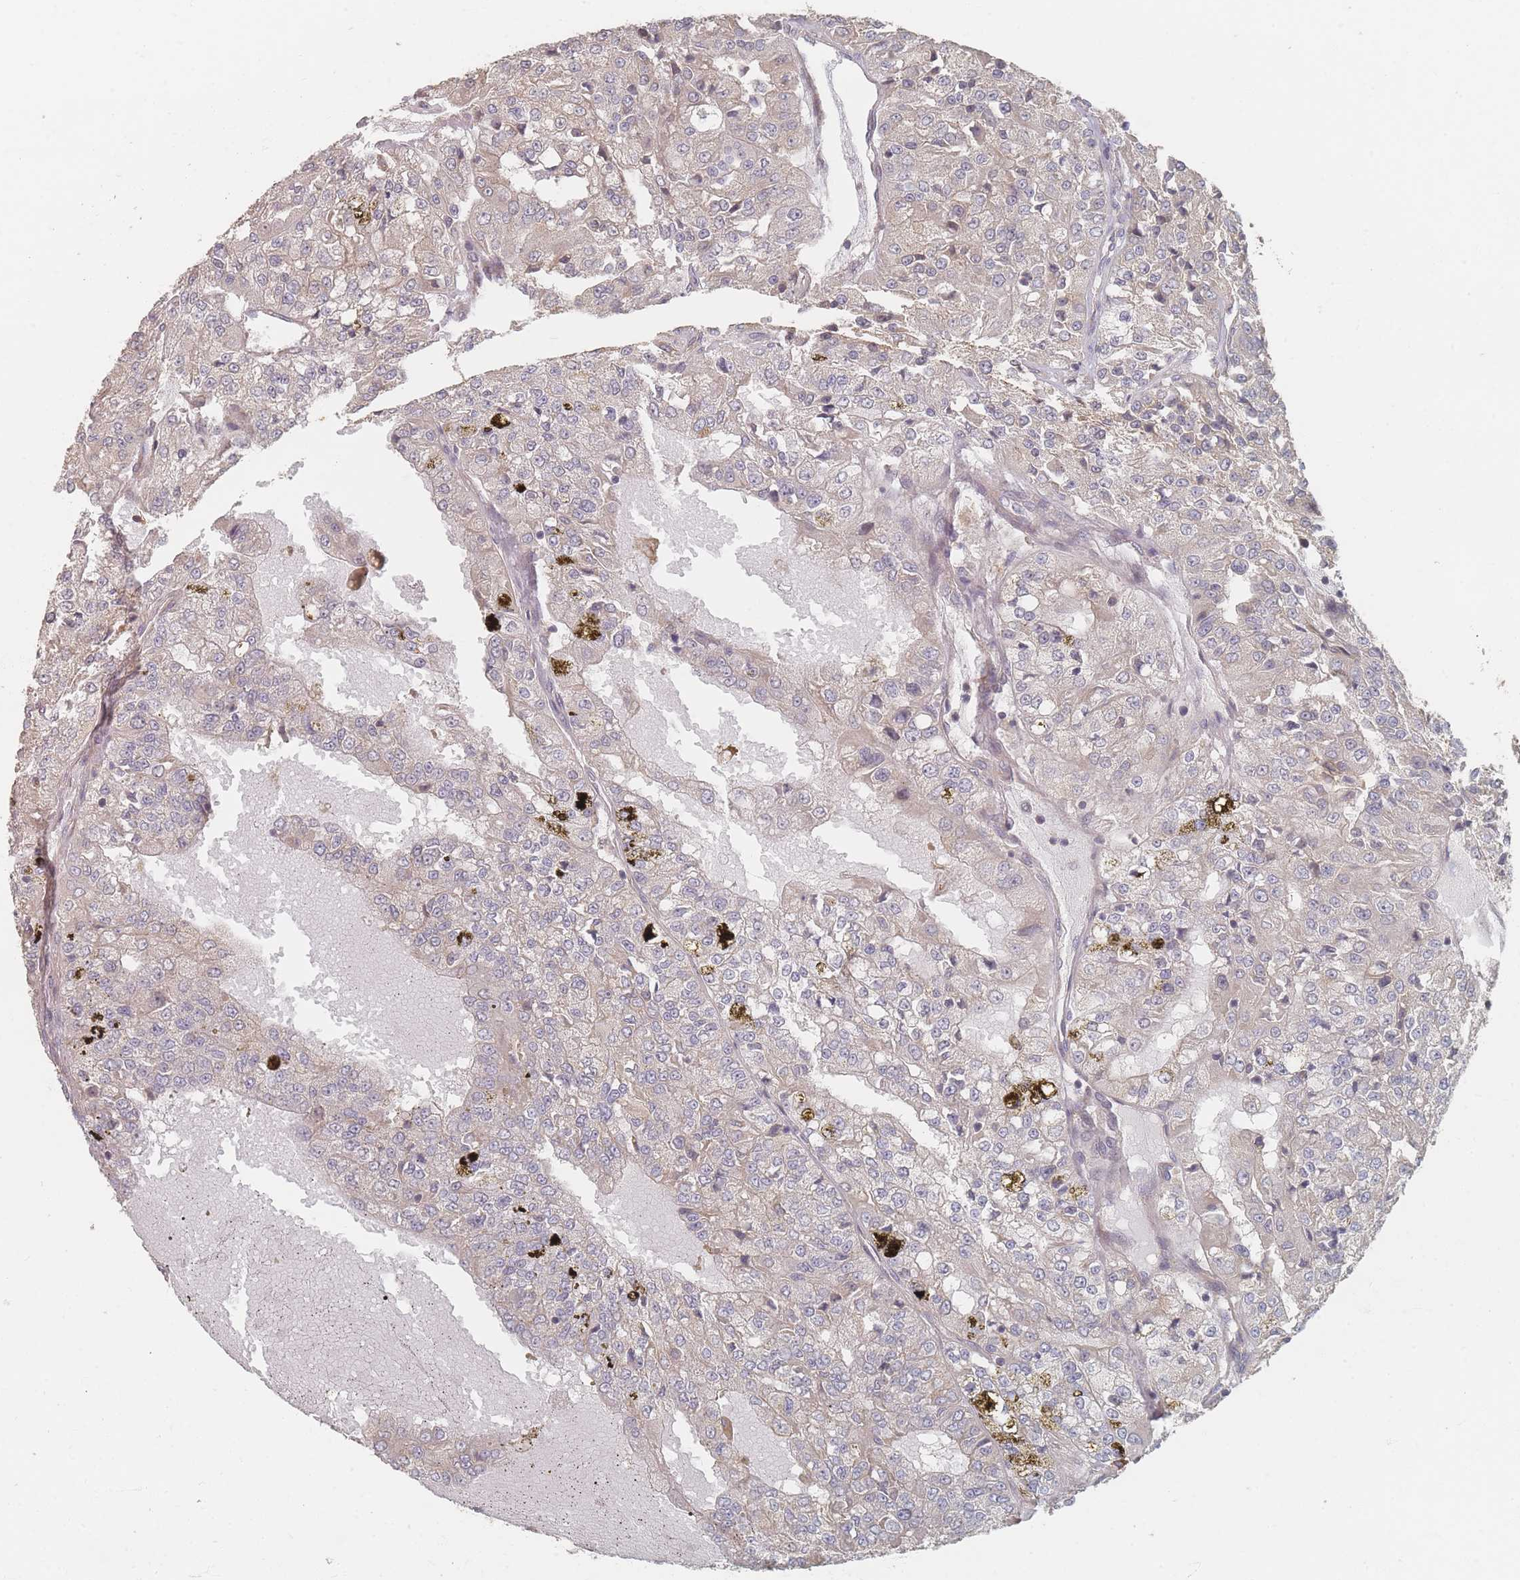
{"staining": {"intensity": "negative", "quantity": "none", "location": "none"}, "tissue": "renal cancer", "cell_type": "Tumor cells", "image_type": "cancer", "snomed": [{"axis": "morphology", "description": "Adenocarcinoma, NOS"}, {"axis": "topography", "description": "Kidney"}], "caption": "Tumor cells are negative for protein expression in human adenocarcinoma (renal).", "gene": "GLE1", "patient": {"sex": "female", "age": 63}}